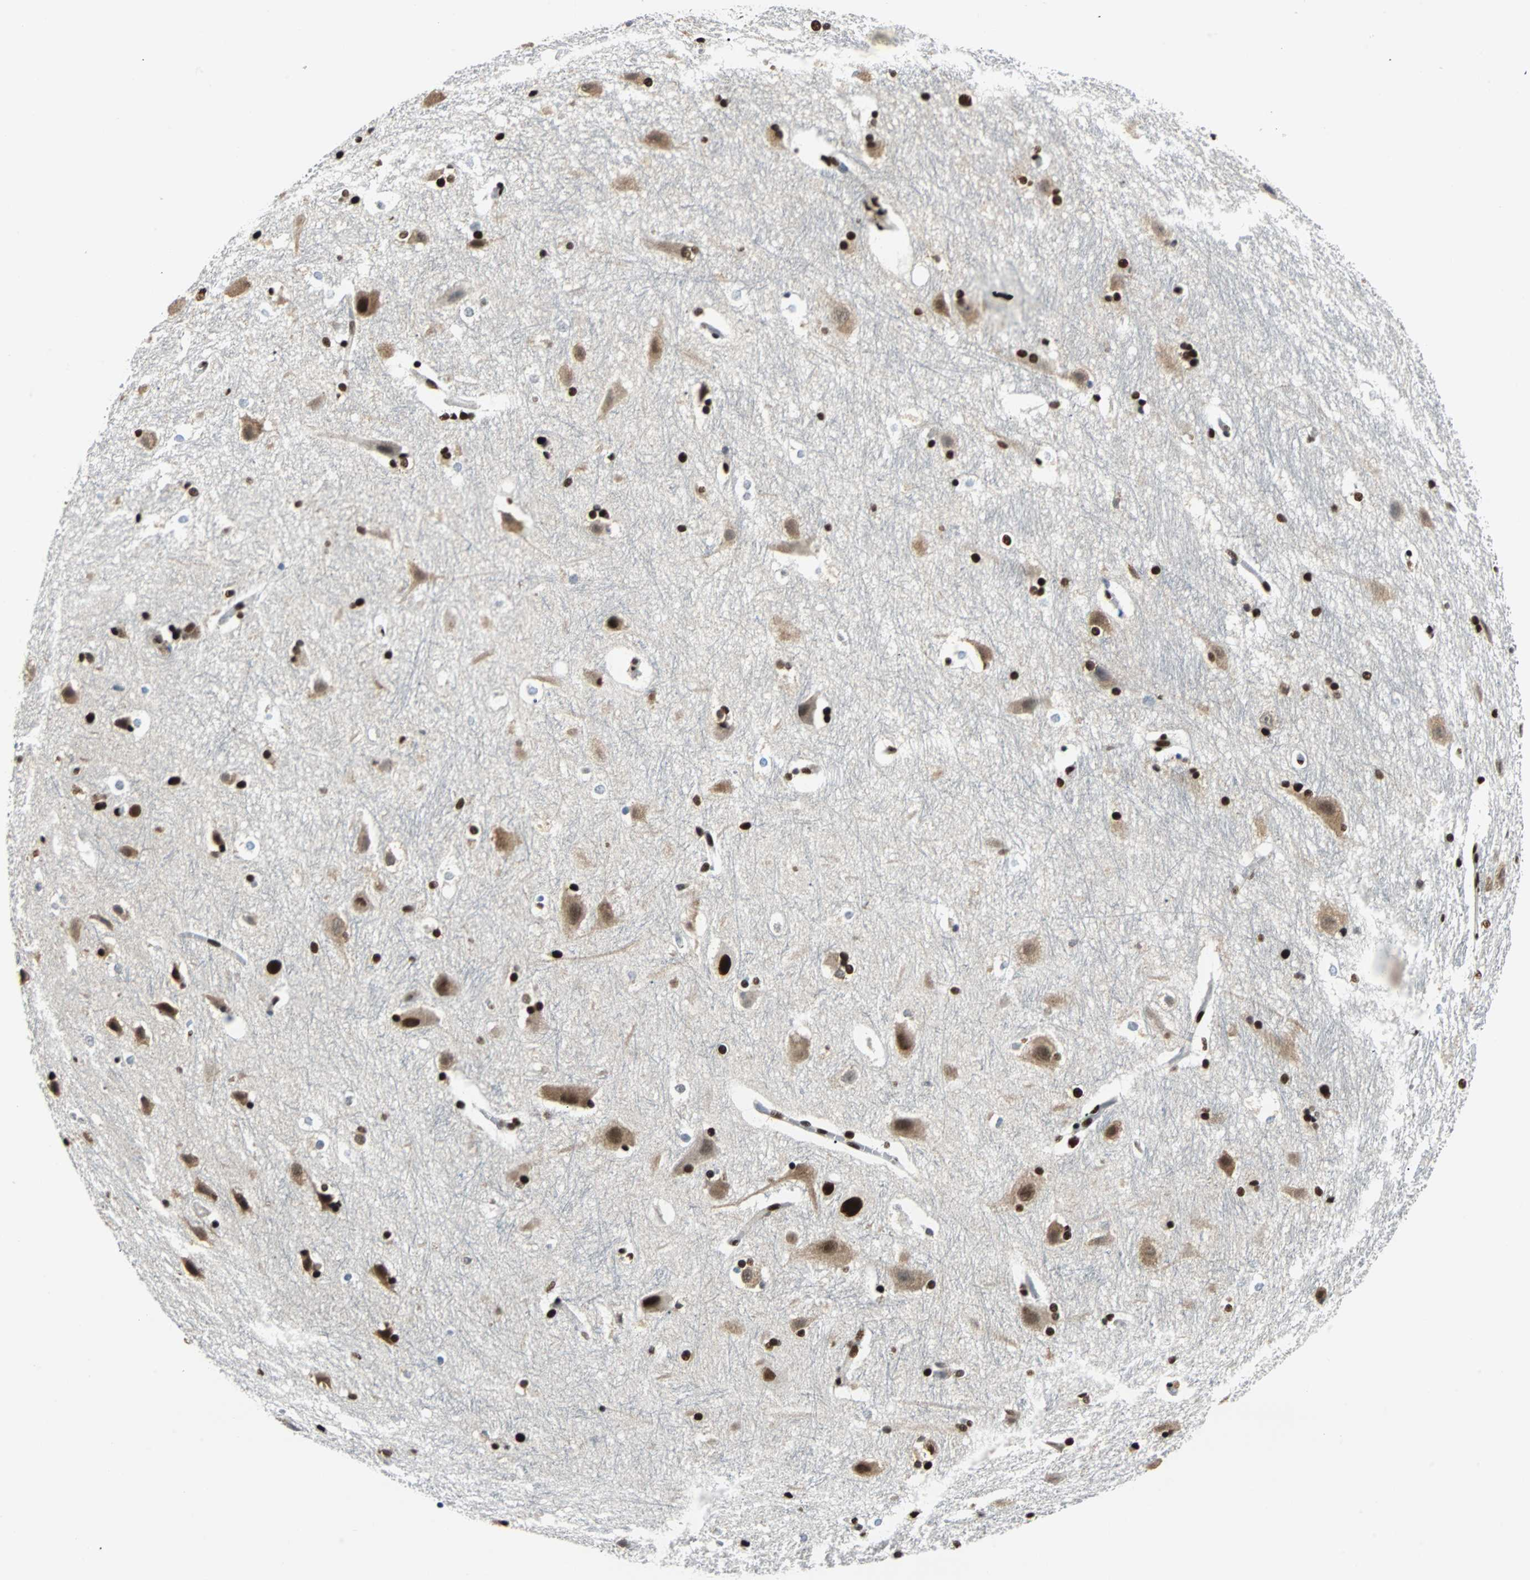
{"staining": {"intensity": "strong", "quantity": "25%-75%", "location": "cytoplasmic/membranous,nuclear"}, "tissue": "hippocampus", "cell_type": "Glial cells", "image_type": "normal", "snomed": [{"axis": "morphology", "description": "Normal tissue, NOS"}, {"axis": "topography", "description": "Hippocampus"}], "caption": "DAB immunohistochemical staining of unremarkable human hippocampus shows strong cytoplasmic/membranous,nuclear protein staining in approximately 25%-75% of glial cells. (Stains: DAB in brown, nuclei in blue, Microscopy: brightfield microscopy at high magnification).", "gene": "XRCC4", "patient": {"sex": "female", "age": 19}}